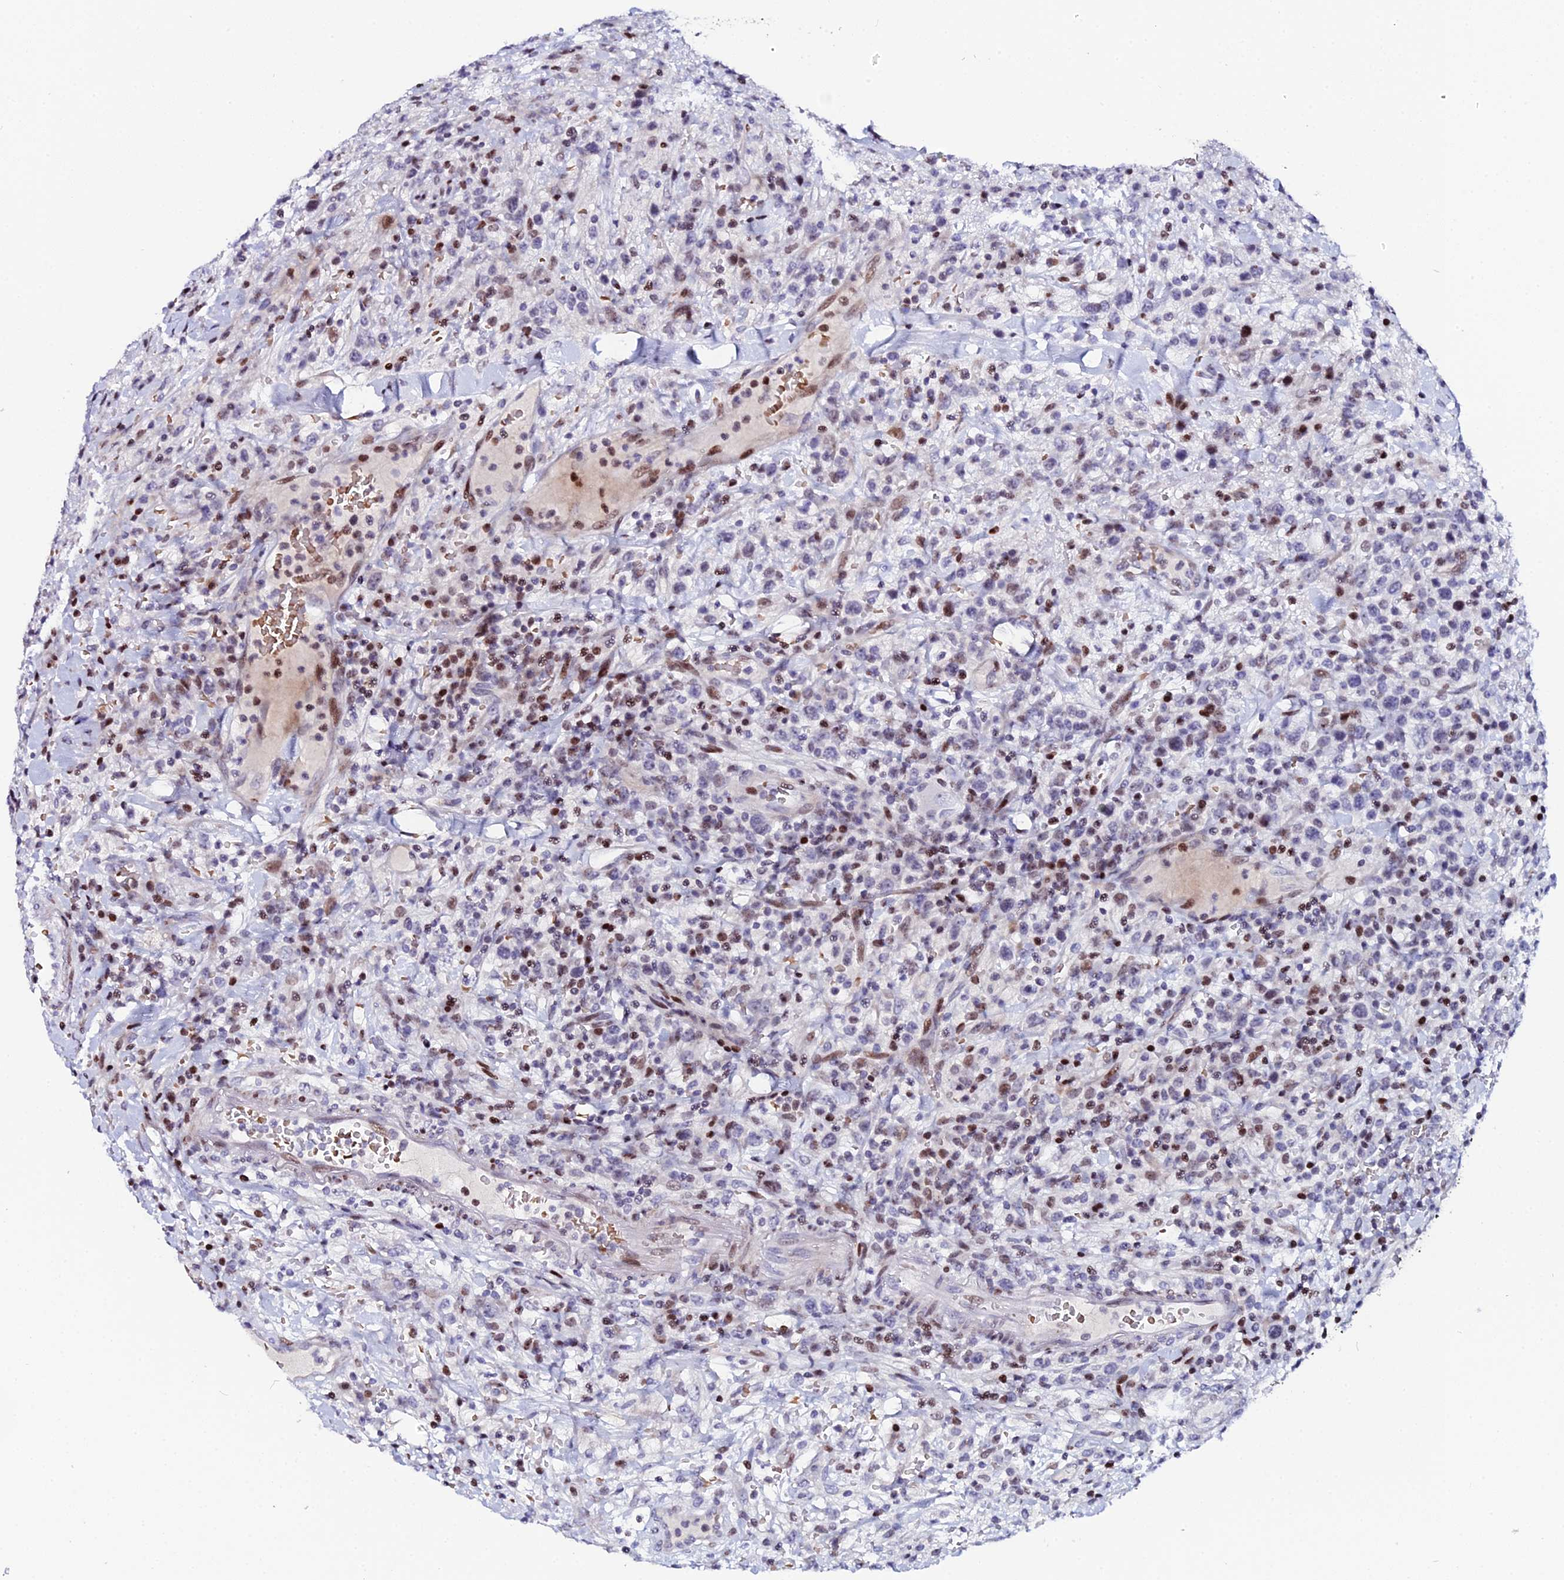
{"staining": {"intensity": "moderate", "quantity": "25%-75%", "location": "nuclear"}, "tissue": "lymphoma", "cell_type": "Tumor cells", "image_type": "cancer", "snomed": [{"axis": "morphology", "description": "Malignant lymphoma, non-Hodgkin's type, High grade"}, {"axis": "topography", "description": "Colon"}], "caption": "An immunohistochemistry (IHC) image of neoplastic tissue is shown. Protein staining in brown labels moderate nuclear positivity in lymphoma within tumor cells.", "gene": "MYNN", "patient": {"sex": "female", "age": 53}}